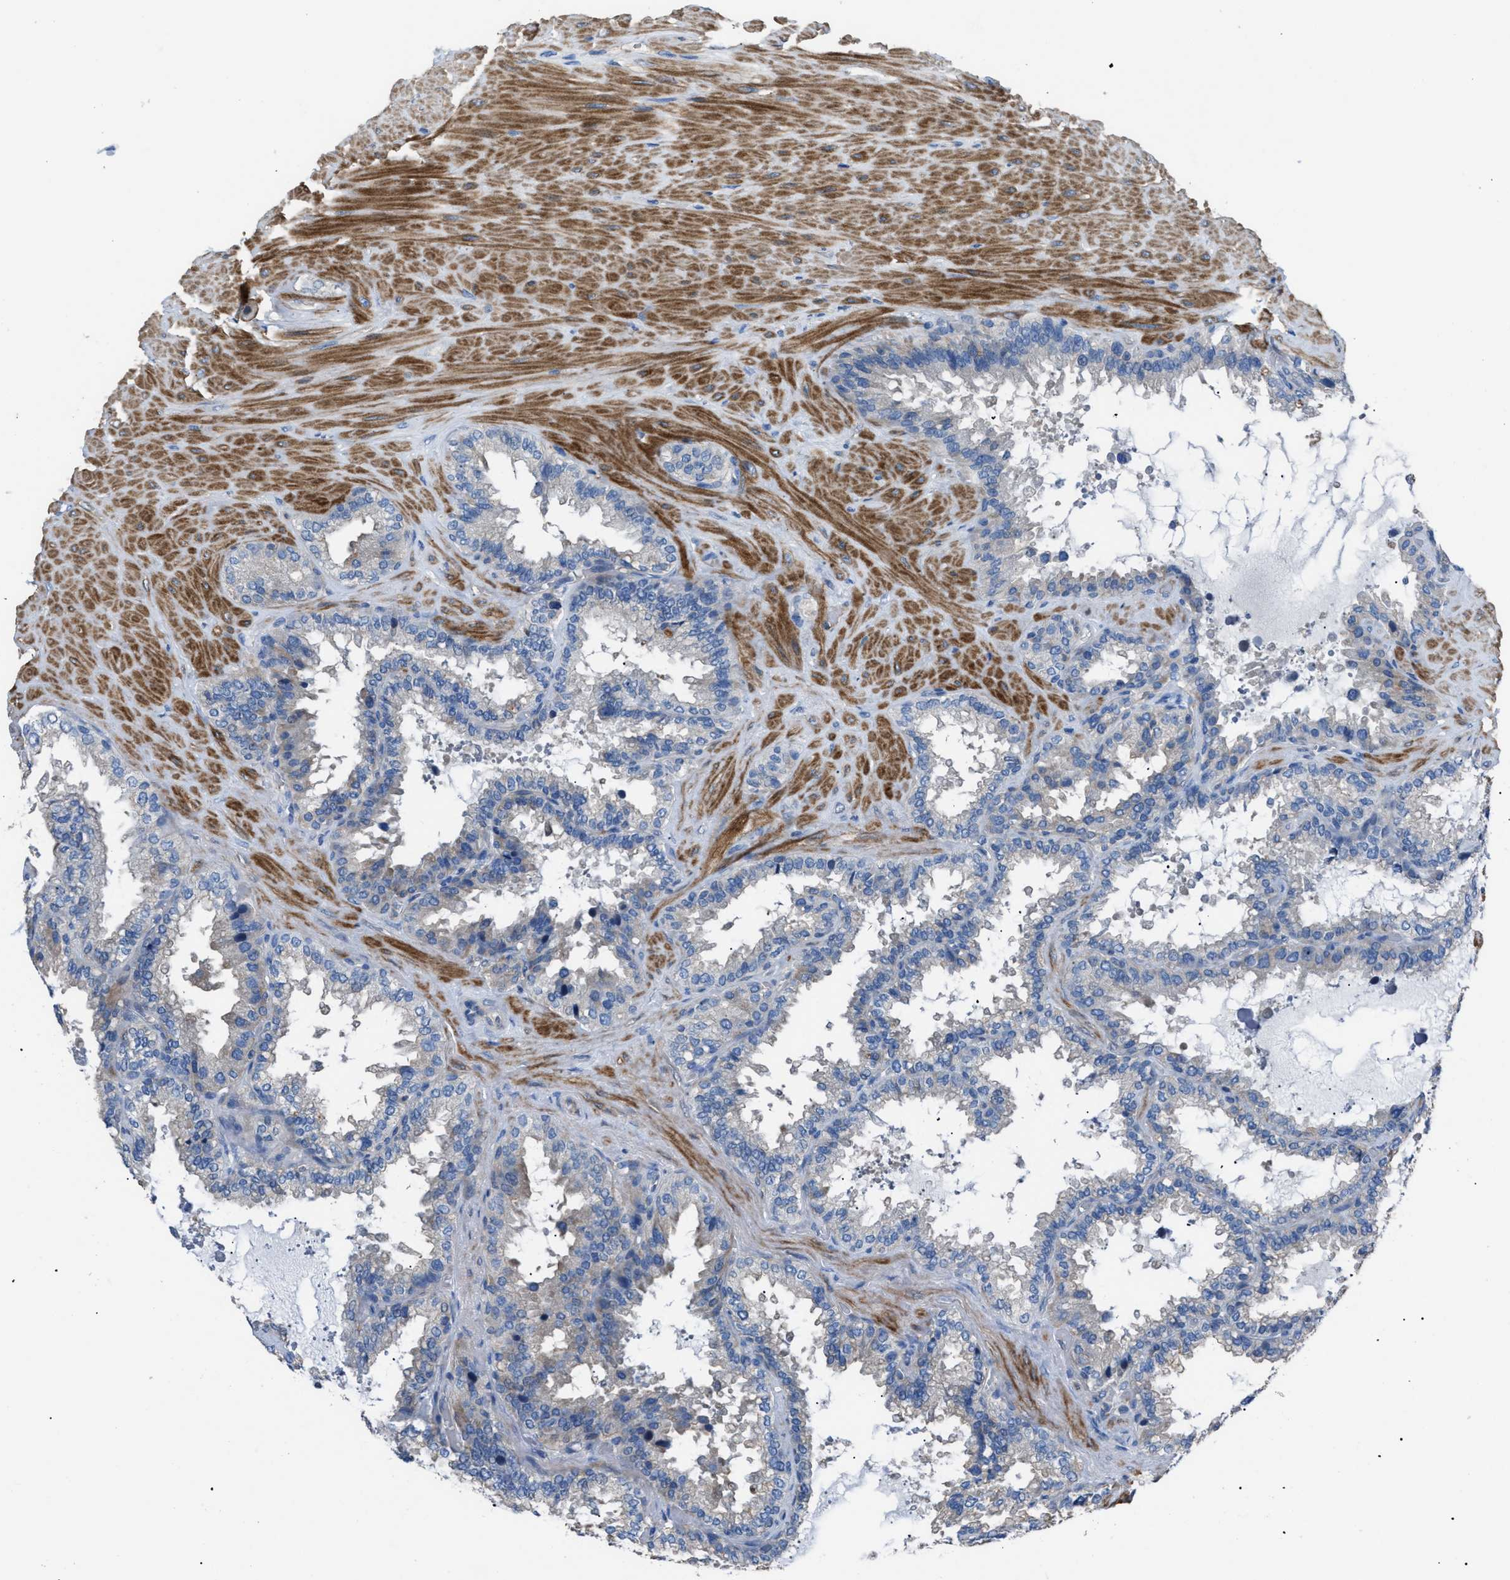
{"staining": {"intensity": "negative", "quantity": "none", "location": "none"}, "tissue": "seminal vesicle", "cell_type": "Glandular cells", "image_type": "normal", "snomed": [{"axis": "morphology", "description": "Normal tissue, NOS"}, {"axis": "topography", "description": "Seminal veicle"}], "caption": "The image displays no staining of glandular cells in normal seminal vesicle. (DAB IHC, high magnification).", "gene": "SGCZ", "patient": {"sex": "male", "age": 46}}